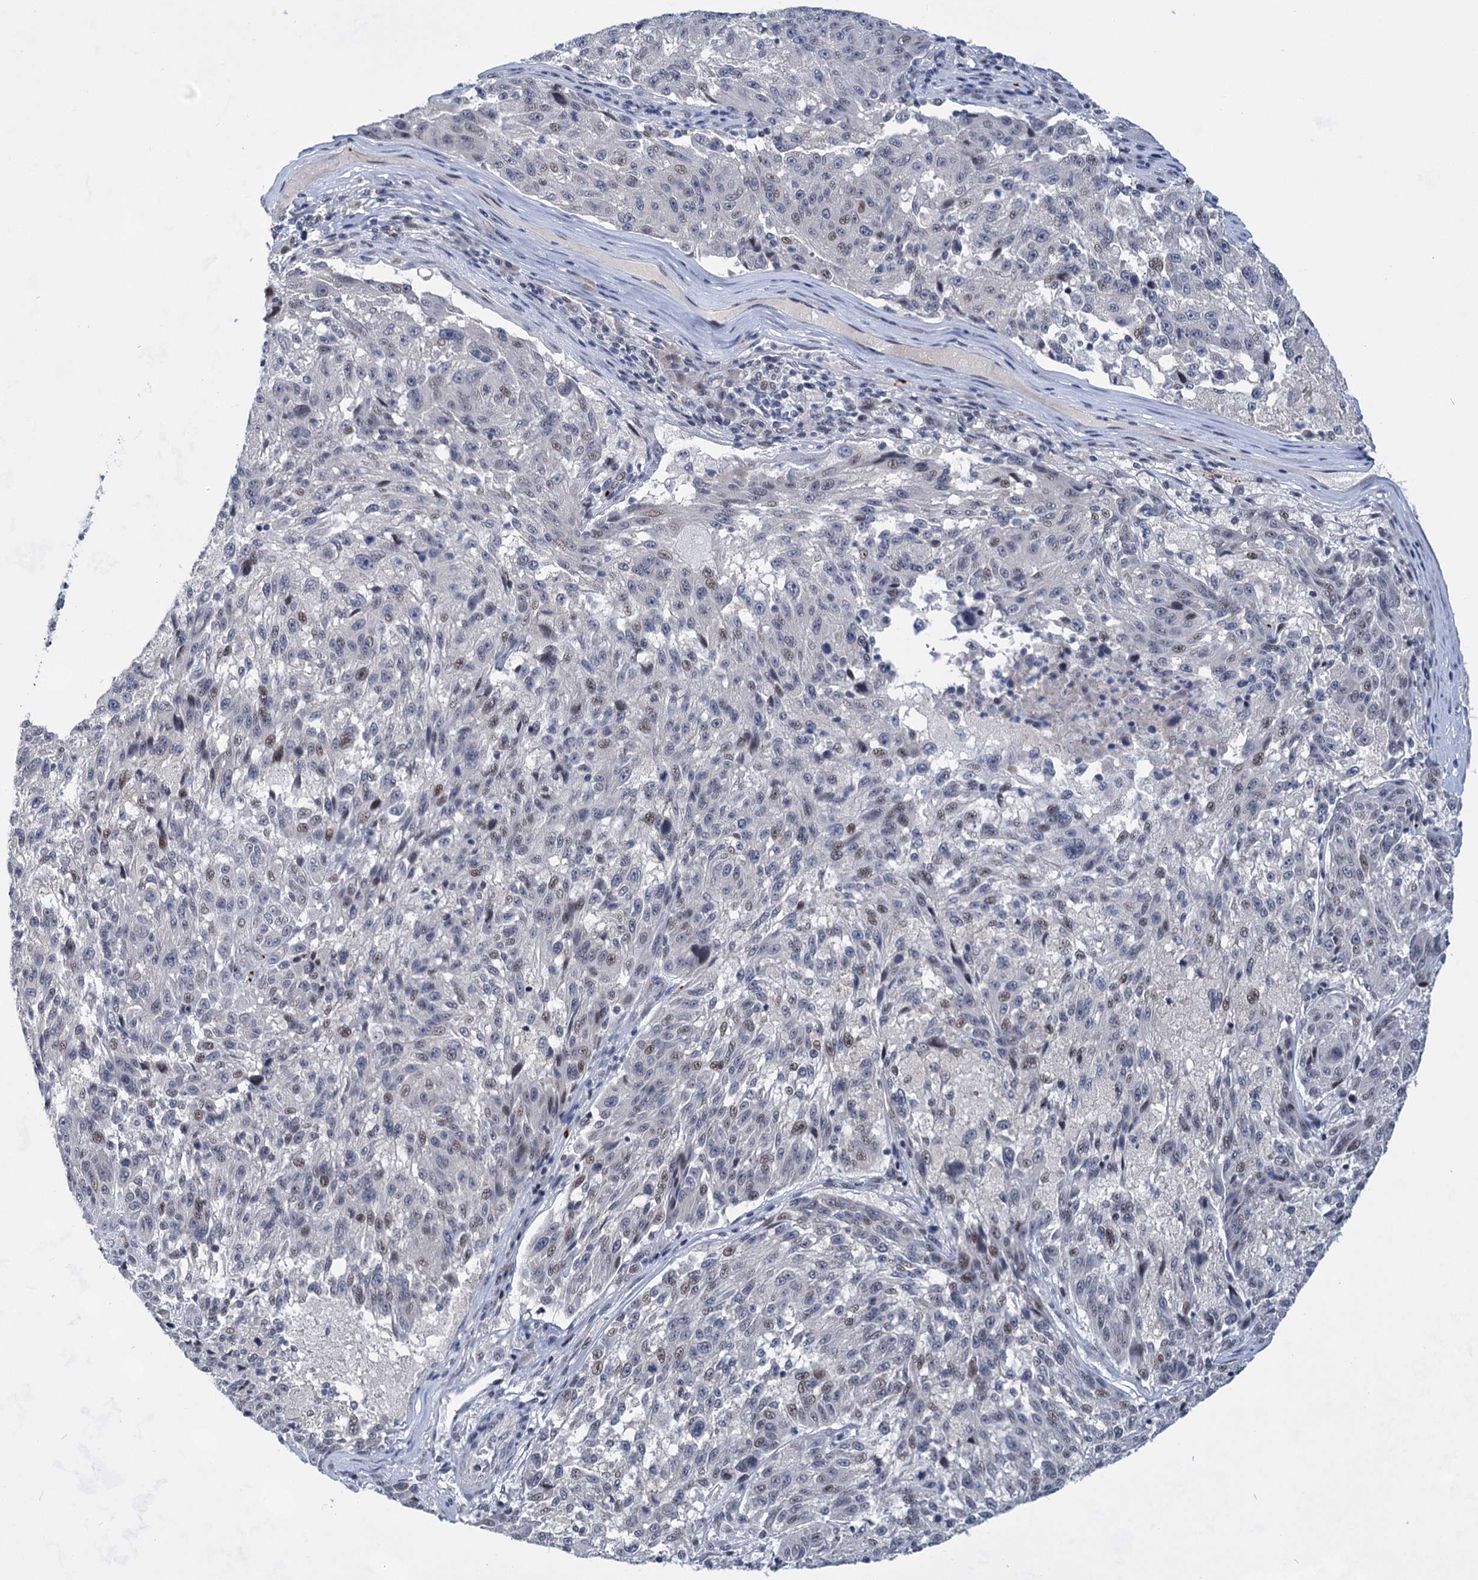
{"staining": {"intensity": "weak", "quantity": "<25%", "location": "nuclear"}, "tissue": "melanoma", "cell_type": "Tumor cells", "image_type": "cancer", "snomed": [{"axis": "morphology", "description": "Malignant melanoma, NOS"}, {"axis": "topography", "description": "Skin"}], "caption": "IHC image of melanoma stained for a protein (brown), which demonstrates no positivity in tumor cells.", "gene": "MON2", "patient": {"sex": "male", "age": 53}}